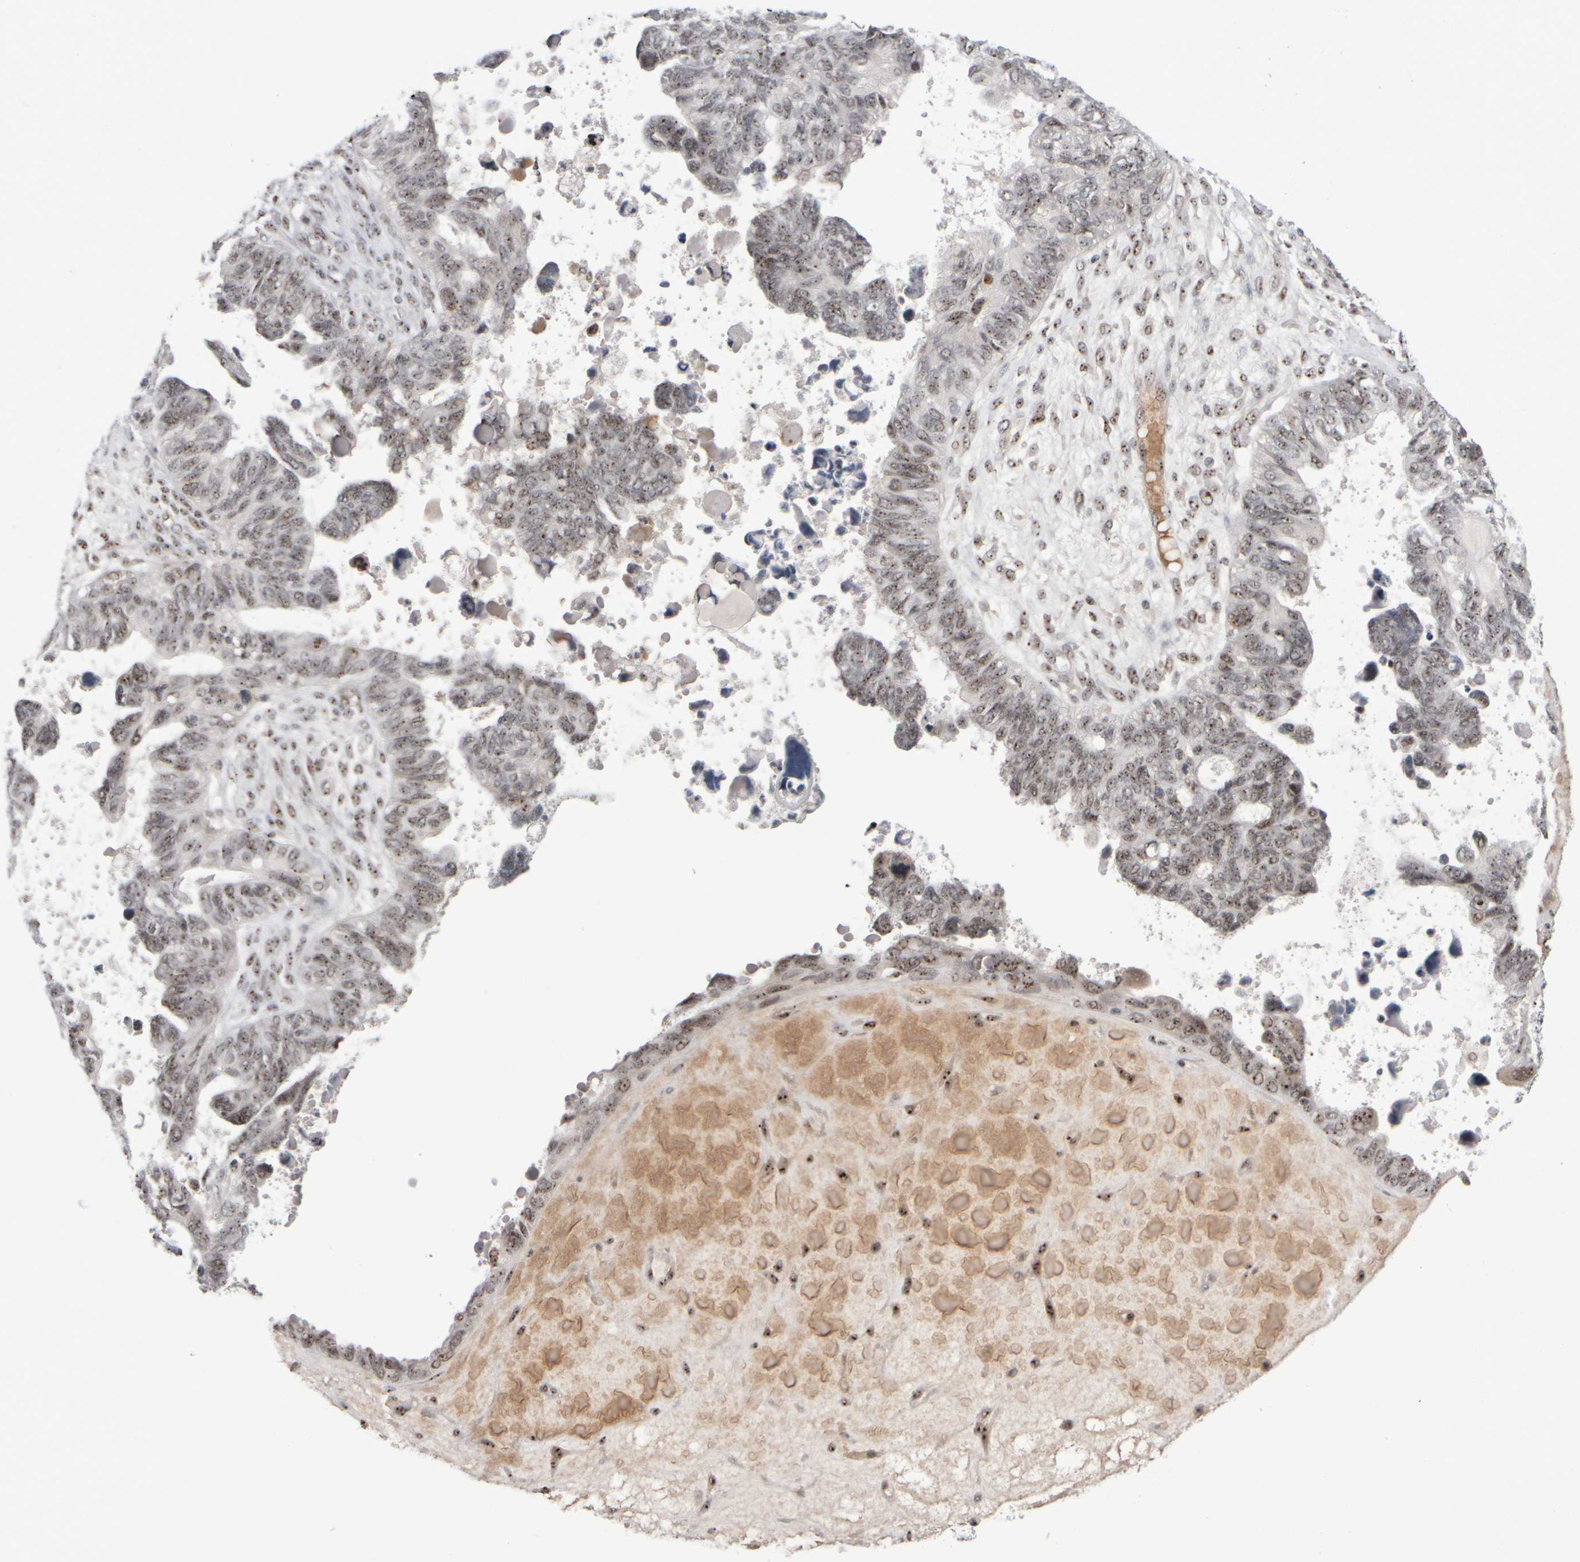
{"staining": {"intensity": "weak", "quantity": ">75%", "location": "nuclear"}, "tissue": "ovarian cancer", "cell_type": "Tumor cells", "image_type": "cancer", "snomed": [{"axis": "morphology", "description": "Cystadenocarcinoma, serous, NOS"}, {"axis": "topography", "description": "Ovary"}], "caption": "A low amount of weak nuclear staining is identified in about >75% of tumor cells in ovarian serous cystadenocarcinoma tissue. The protein is shown in brown color, while the nuclei are stained blue.", "gene": "SURF6", "patient": {"sex": "female", "age": 79}}